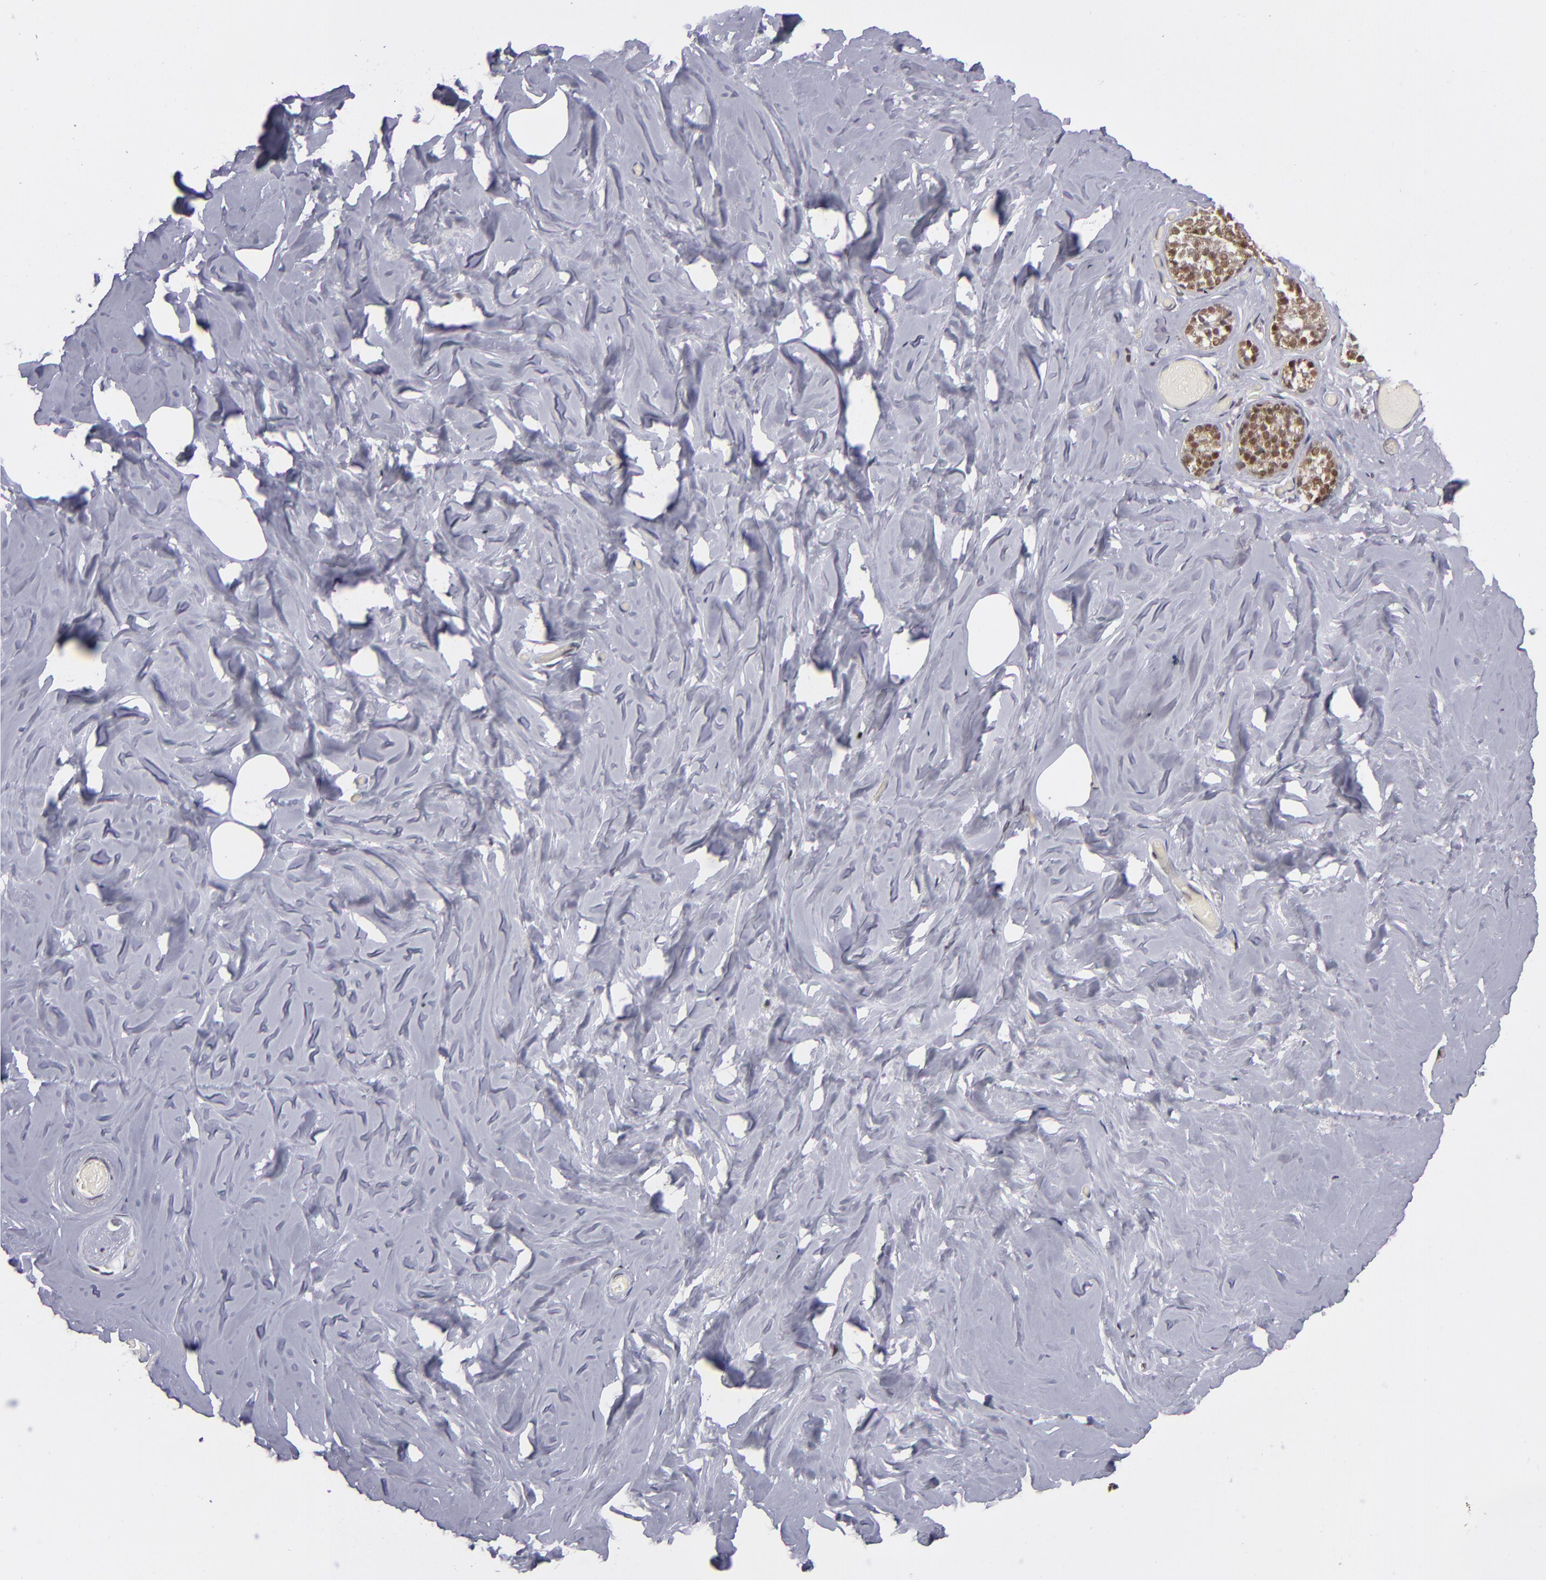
{"staining": {"intensity": "moderate", "quantity": ">75%", "location": "nuclear"}, "tissue": "breast", "cell_type": "Adipocytes", "image_type": "normal", "snomed": [{"axis": "morphology", "description": "Normal tissue, NOS"}, {"axis": "topography", "description": "Breast"}], "caption": "Immunohistochemistry histopathology image of benign breast: breast stained using IHC shows medium levels of moderate protein expression localized specifically in the nuclear of adipocytes, appearing as a nuclear brown color.", "gene": "MLLT3", "patient": {"sex": "female", "age": 75}}